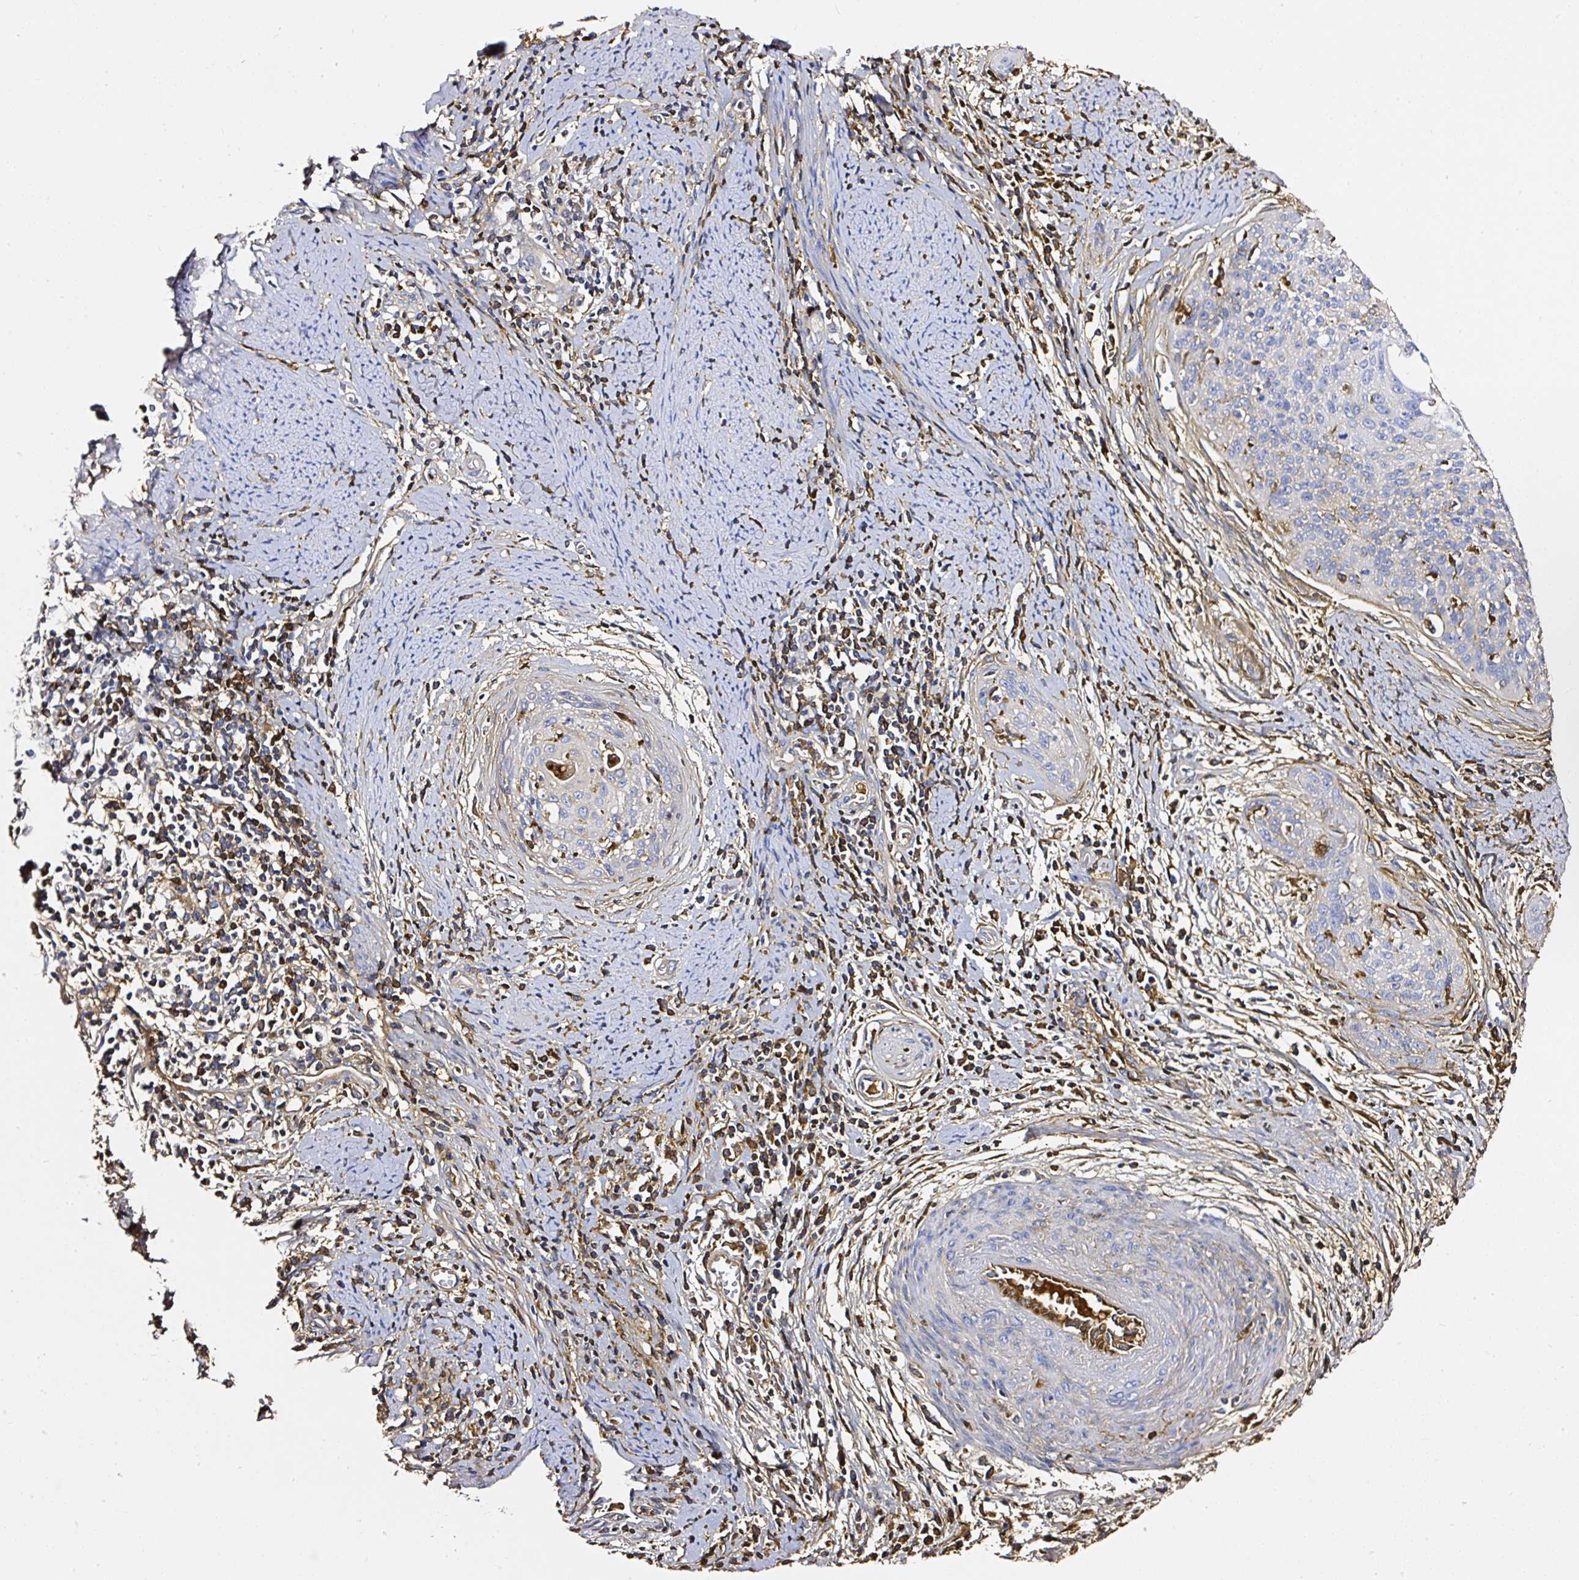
{"staining": {"intensity": "moderate", "quantity": "<25%", "location": "cytoplasmic/membranous"}, "tissue": "cervical cancer", "cell_type": "Tumor cells", "image_type": "cancer", "snomed": [{"axis": "morphology", "description": "Squamous cell carcinoma, NOS"}, {"axis": "topography", "description": "Cervix"}], "caption": "Human cervical cancer stained with a brown dye displays moderate cytoplasmic/membranous positive staining in approximately <25% of tumor cells.", "gene": "CLEC3B", "patient": {"sex": "female", "age": 55}}